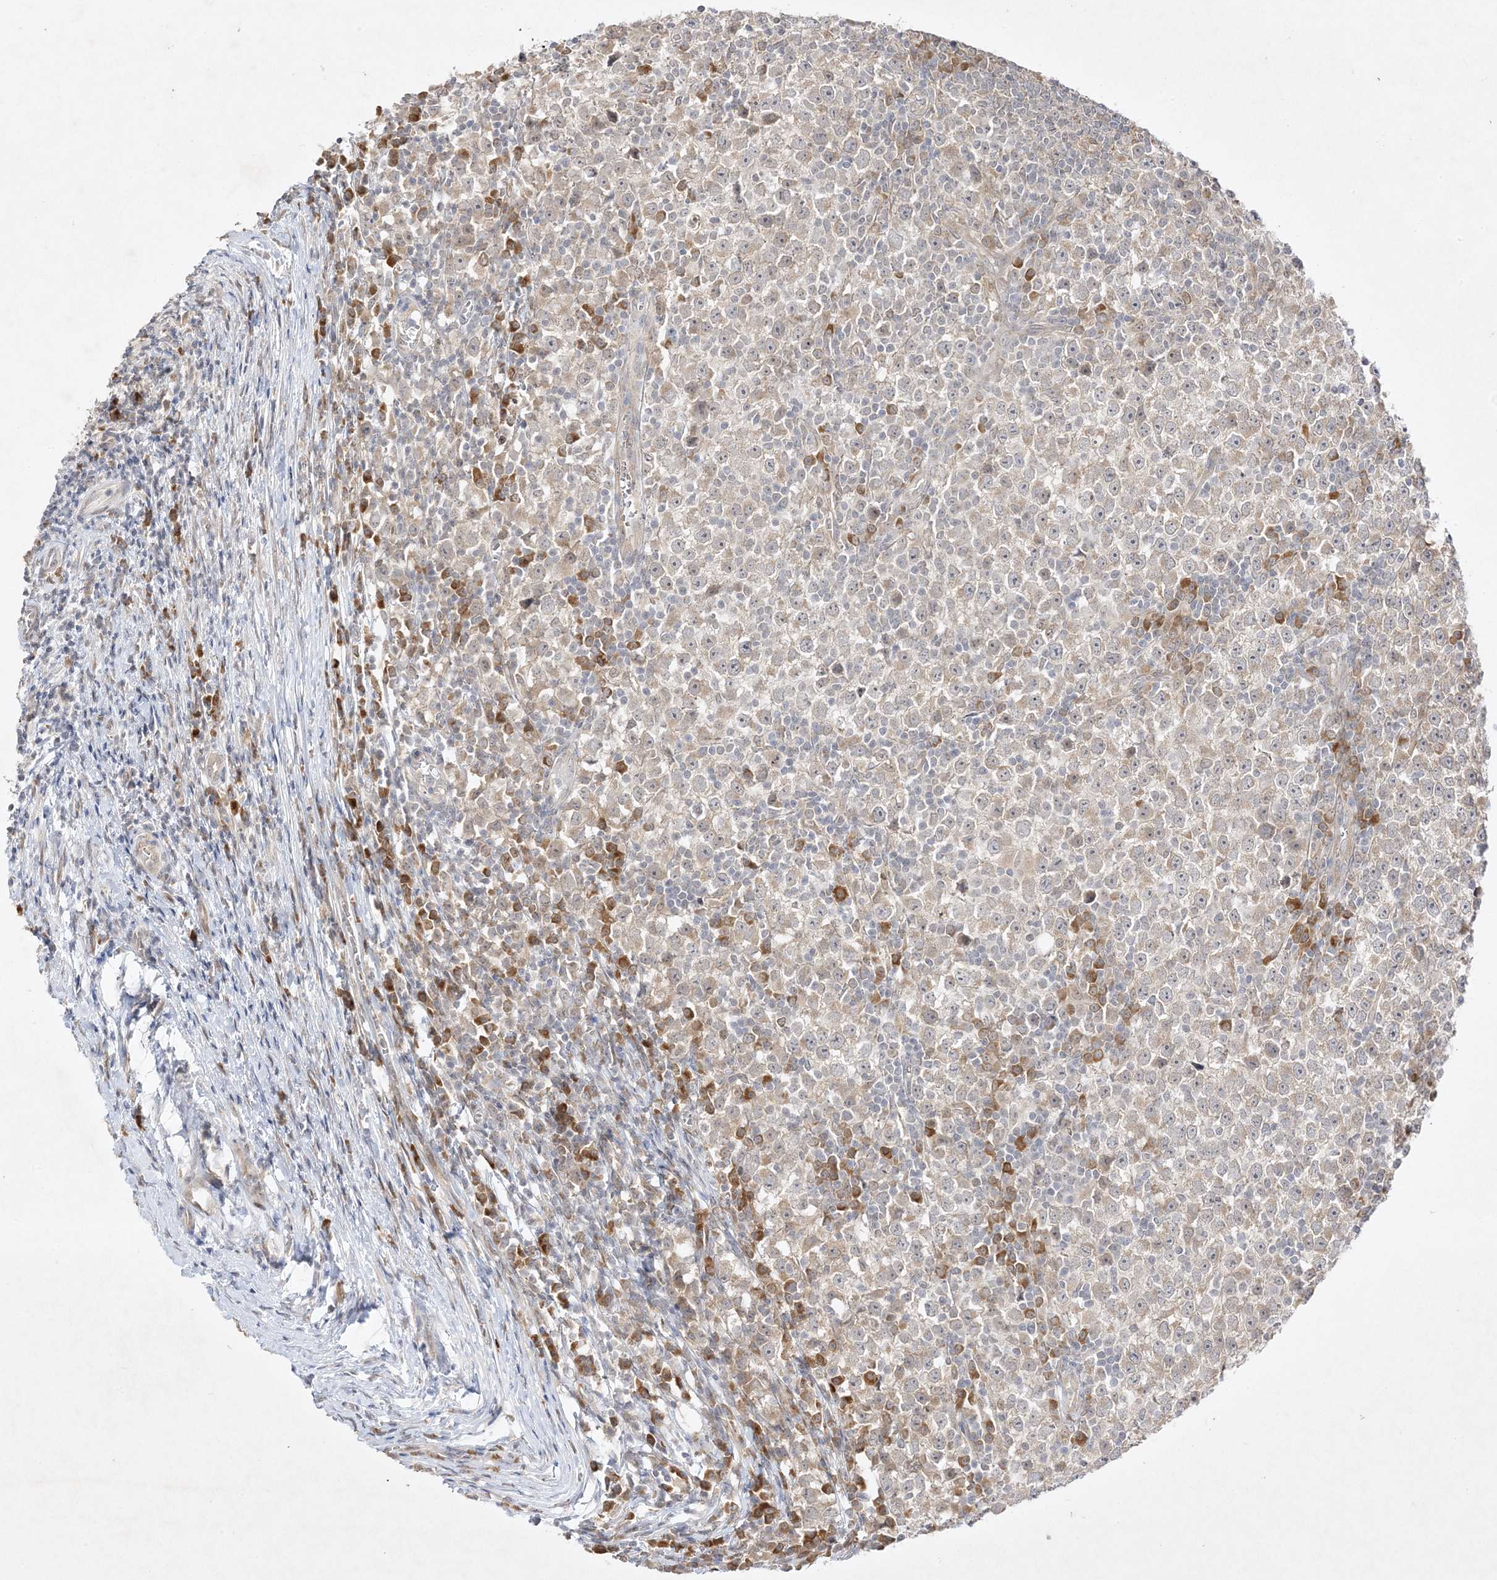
{"staining": {"intensity": "weak", "quantity": "25%-75%", "location": "cytoplasmic/membranous"}, "tissue": "testis cancer", "cell_type": "Tumor cells", "image_type": "cancer", "snomed": [{"axis": "morphology", "description": "Seminoma, NOS"}, {"axis": "topography", "description": "Testis"}], "caption": "IHC photomicrograph of testis seminoma stained for a protein (brown), which displays low levels of weak cytoplasmic/membranous expression in about 25%-75% of tumor cells.", "gene": "C2CD2", "patient": {"sex": "male", "age": 65}}